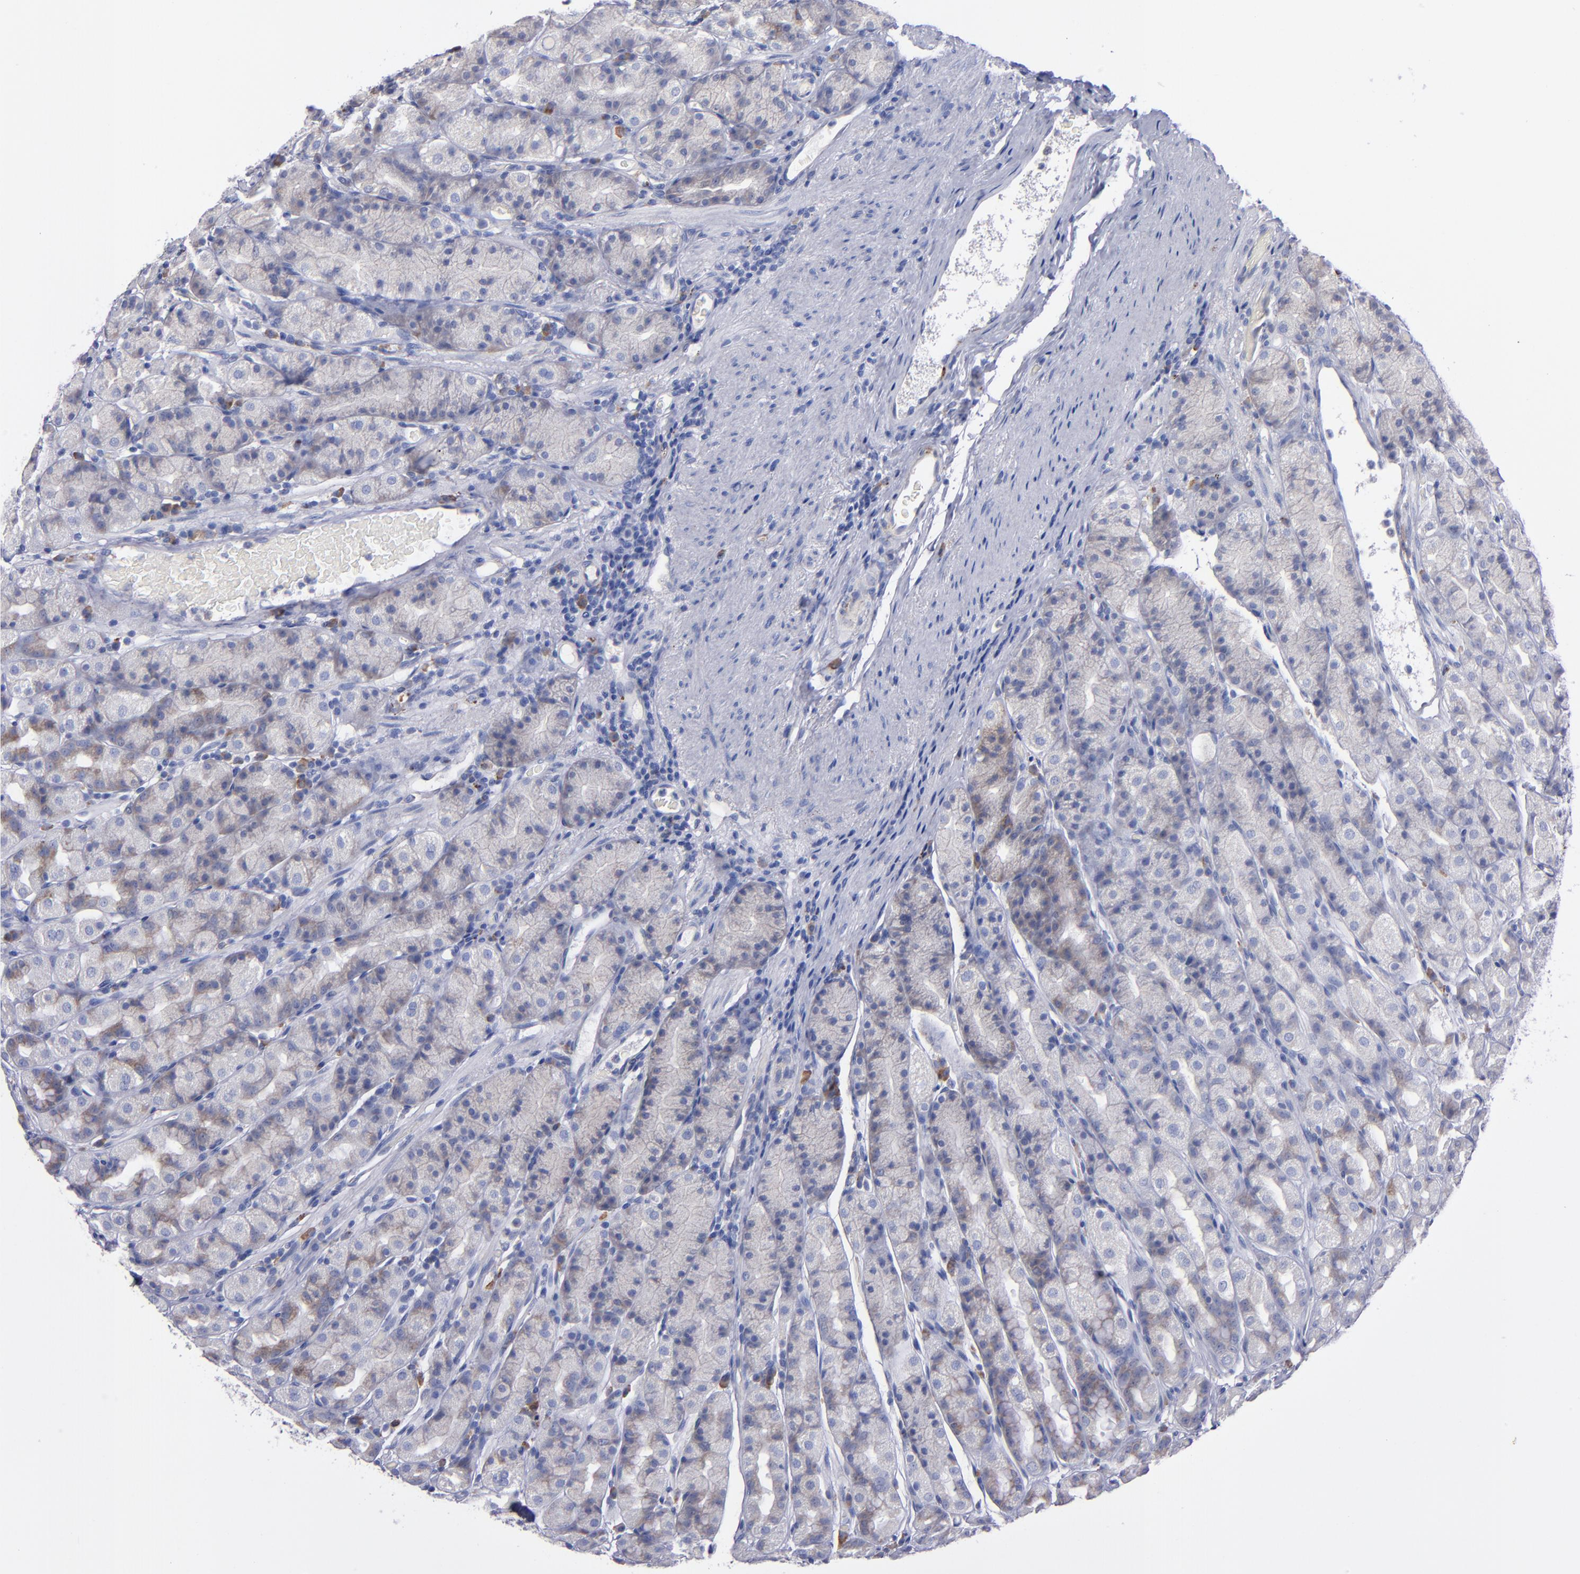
{"staining": {"intensity": "weak", "quantity": "25%-75%", "location": "cytoplasmic/membranous"}, "tissue": "stomach", "cell_type": "Glandular cells", "image_type": "normal", "snomed": [{"axis": "morphology", "description": "Normal tissue, NOS"}, {"axis": "topography", "description": "Stomach, upper"}], "caption": "The image demonstrates immunohistochemical staining of normal stomach. There is weak cytoplasmic/membranous staining is appreciated in about 25%-75% of glandular cells.", "gene": "MFGE8", "patient": {"sex": "male", "age": 68}}